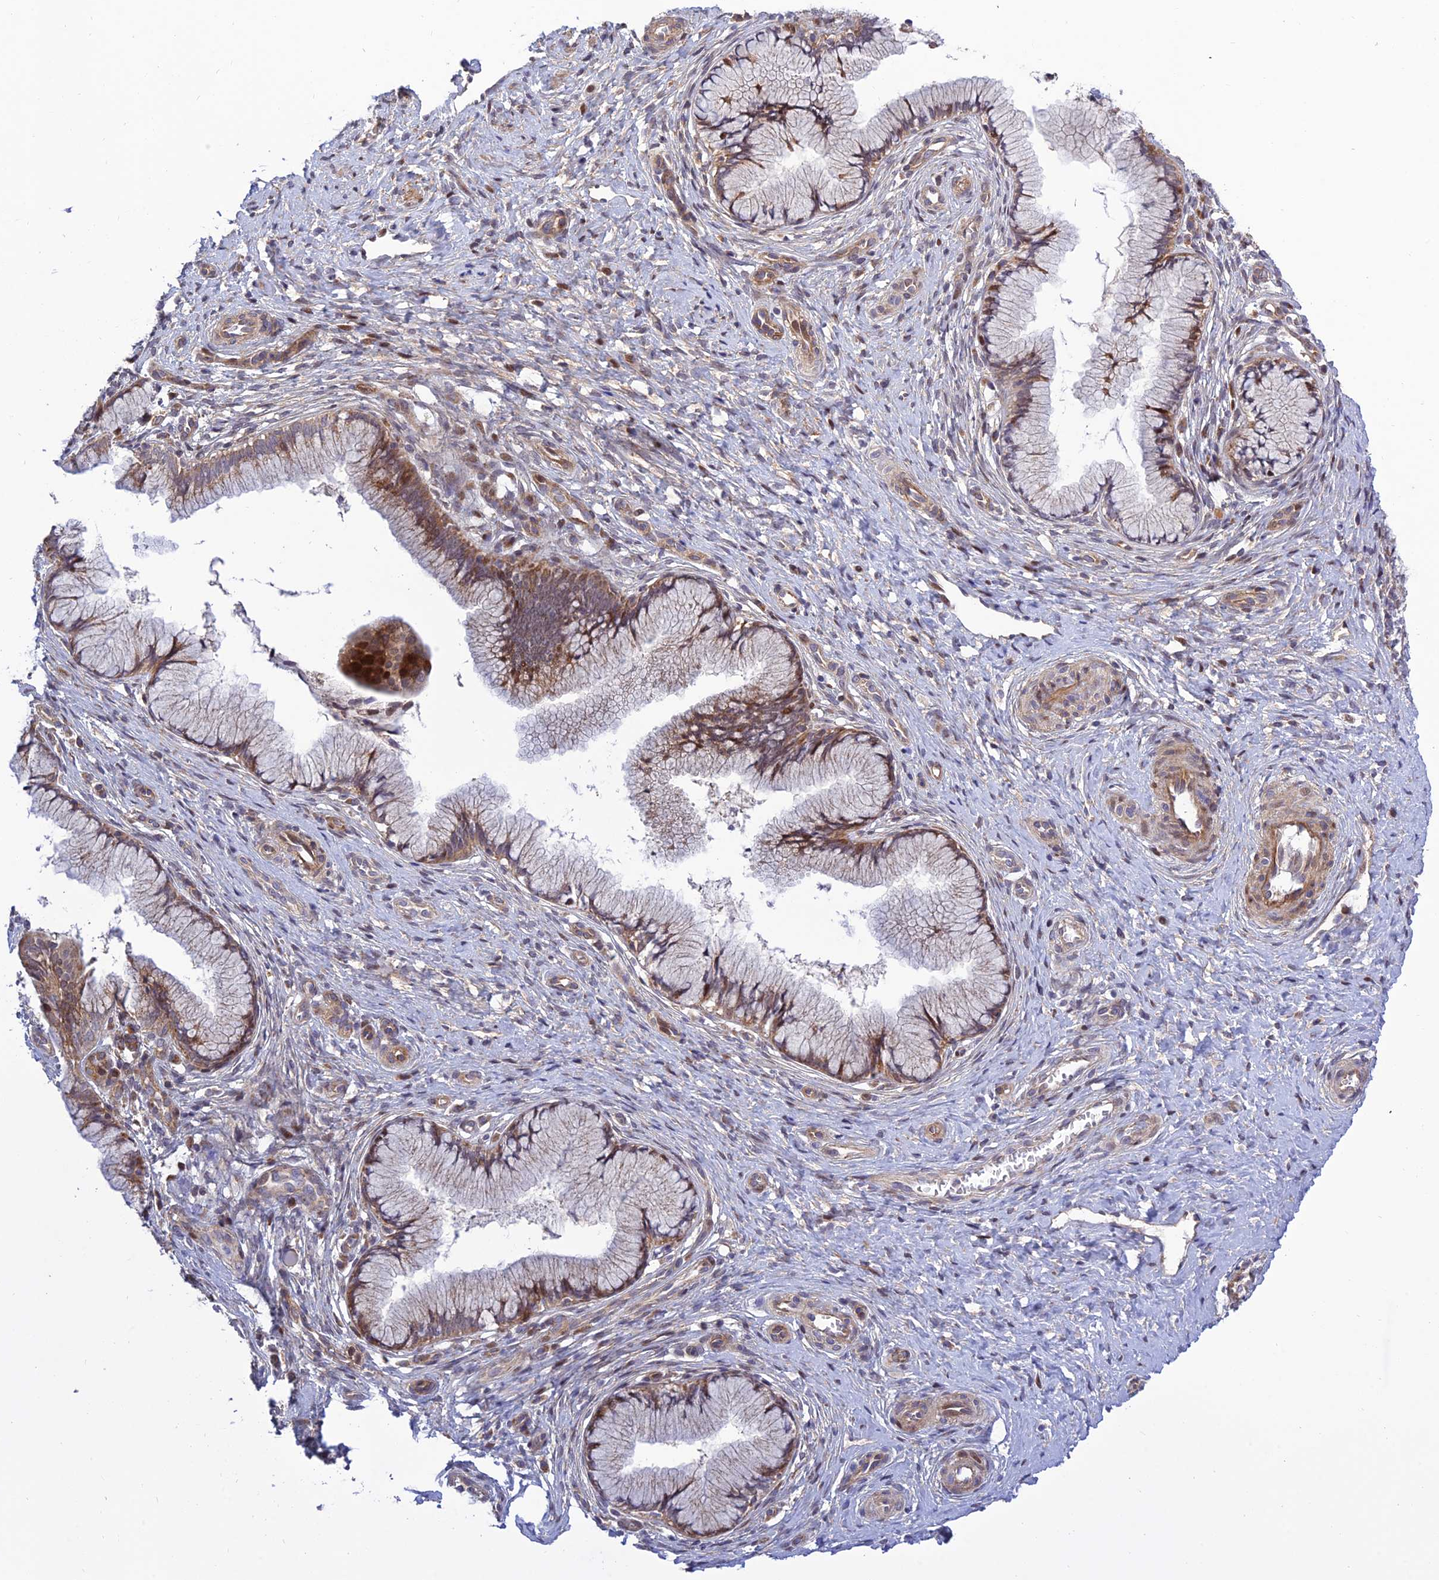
{"staining": {"intensity": "moderate", "quantity": ">75%", "location": "cytoplasmic/membranous"}, "tissue": "cervix", "cell_type": "Glandular cells", "image_type": "normal", "snomed": [{"axis": "morphology", "description": "Normal tissue, NOS"}, {"axis": "topography", "description": "Cervix"}], "caption": "Immunohistochemistry (IHC) of unremarkable cervix shows medium levels of moderate cytoplasmic/membranous staining in approximately >75% of glandular cells.", "gene": "PLEKHG2", "patient": {"sex": "female", "age": 36}}